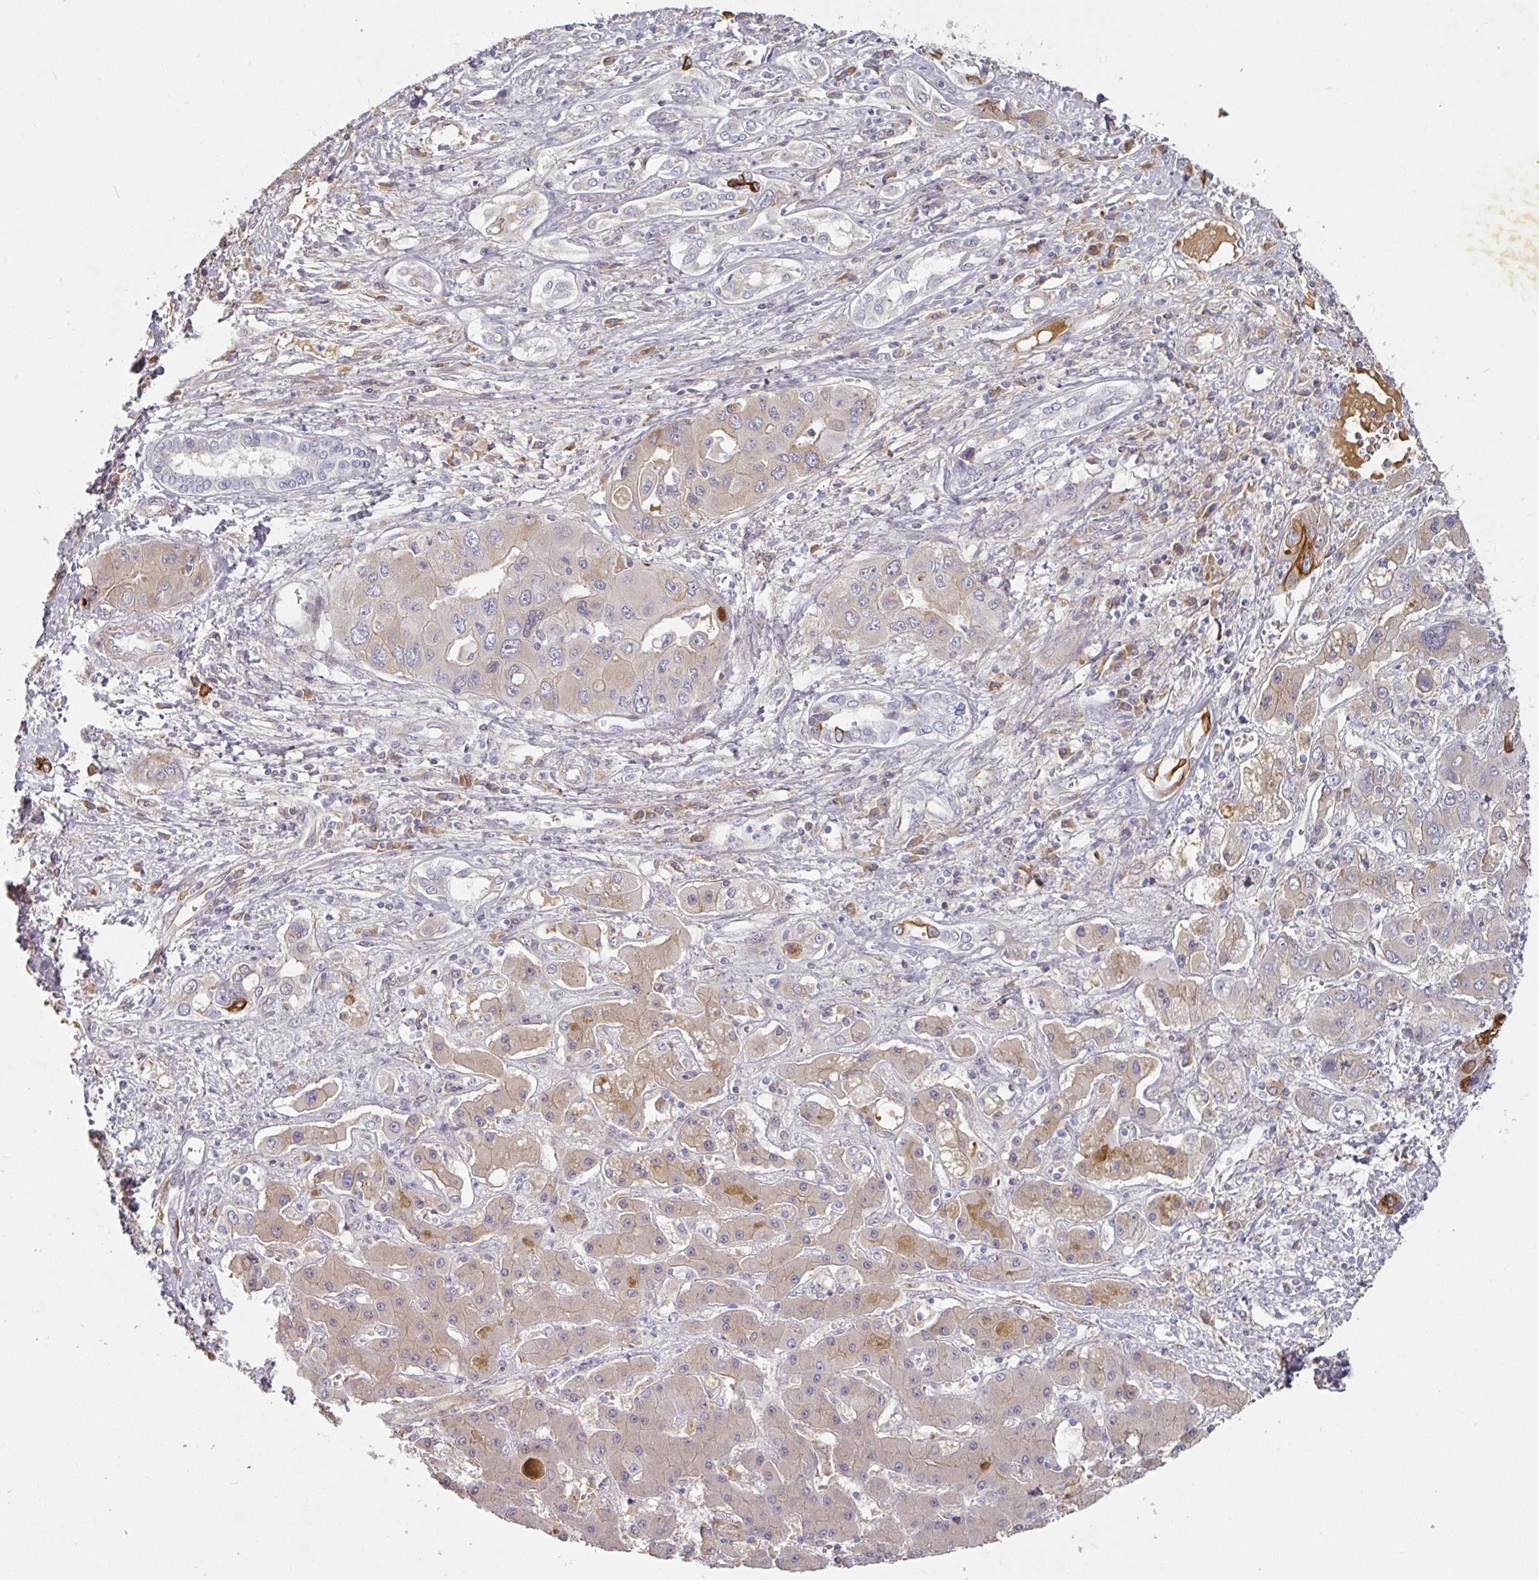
{"staining": {"intensity": "weak", "quantity": "<25%", "location": "cytoplasmic/membranous"}, "tissue": "liver cancer", "cell_type": "Tumor cells", "image_type": "cancer", "snomed": [{"axis": "morphology", "description": "Cholangiocarcinoma"}, {"axis": "topography", "description": "Liver"}], "caption": "Immunohistochemistry of human cholangiocarcinoma (liver) shows no staining in tumor cells. The staining was performed using DAB (3,3'-diaminobenzidine) to visualize the protein expression in brown, while the nuclei were stained in blue with hematoxylin (Magnification: 20x).", "gene": "CEP78", "patient": {"sex": "male", "age": 67}}